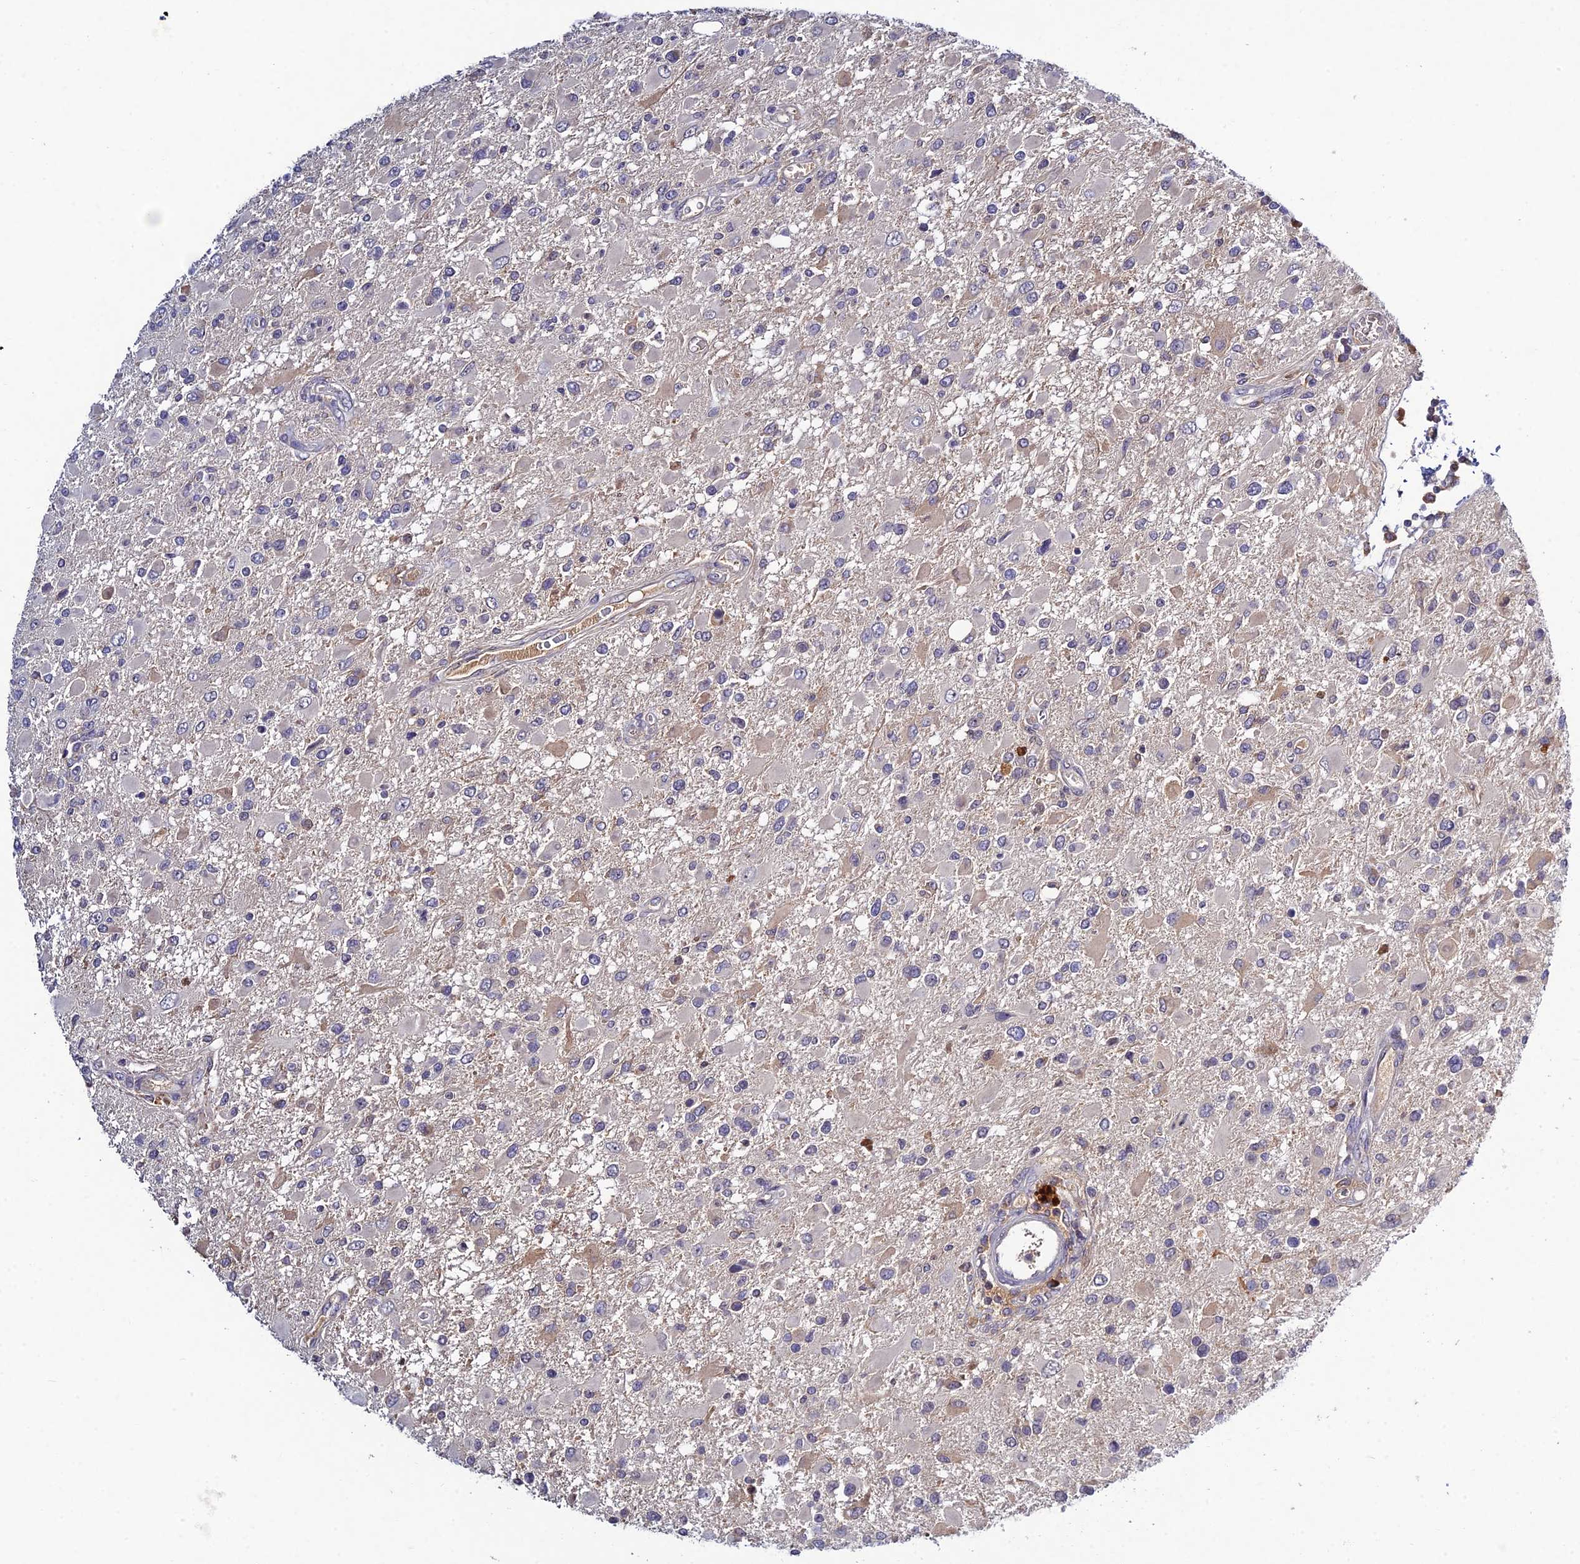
{"staining": {"intensity": "negative", "quantity": "none", "location": "none"}, "tissue": "glioma", "cell_type": "Tumor cells", "image_type": "cancer", "snomed": [{"axis": "morphology", "description": "Glioma, malignant, High grade"}, {"axis": "topography", "description": "Brain"}], "caption": "High magnification brightfield microscopy of glioma stained with DAB (3,3'-diaminobenzidine) (brown) and counterstained with hematoxylin (blue): tumor cells show no significant positivity.", "gene": "CHST5", "patient": {"sex": "male", "age": 53}}